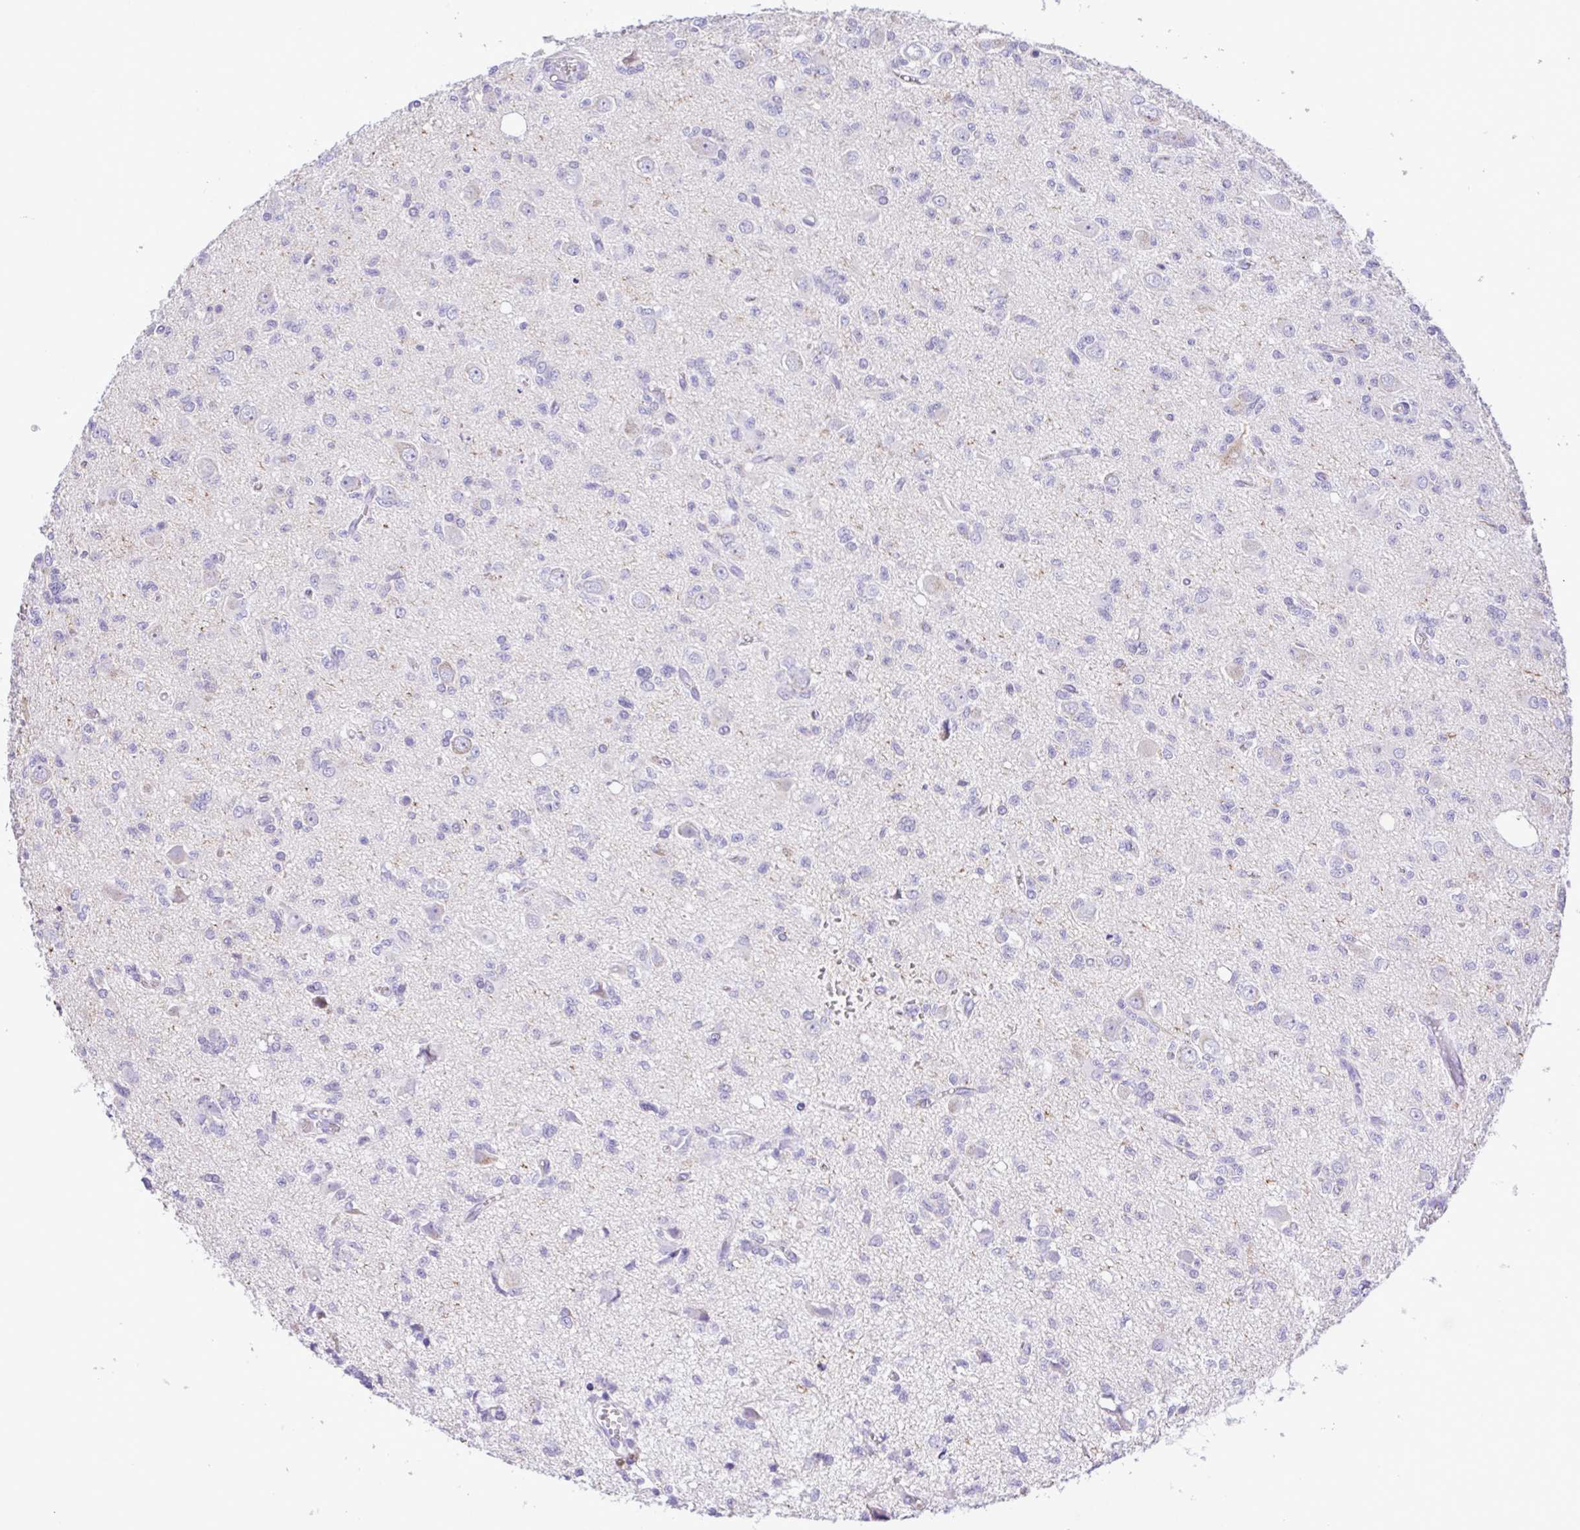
{"staining": {"intensity": "negative", "quantity": "none", "location": "none"}, "tissue": "glioma", "cell_type": "Tumor cells", "image_type": "cancer", "snomed": [{"axis": "morphology", "description": "Glioma, malignant, Low grade"}, {"axis": "topography", "description": "Brain"}], "caption": "There is no significant staining in tumor cells of low-grade glioma (malignant).", "gene": "CYP17A1", "patient": {"sex": "male", "age": 64}}